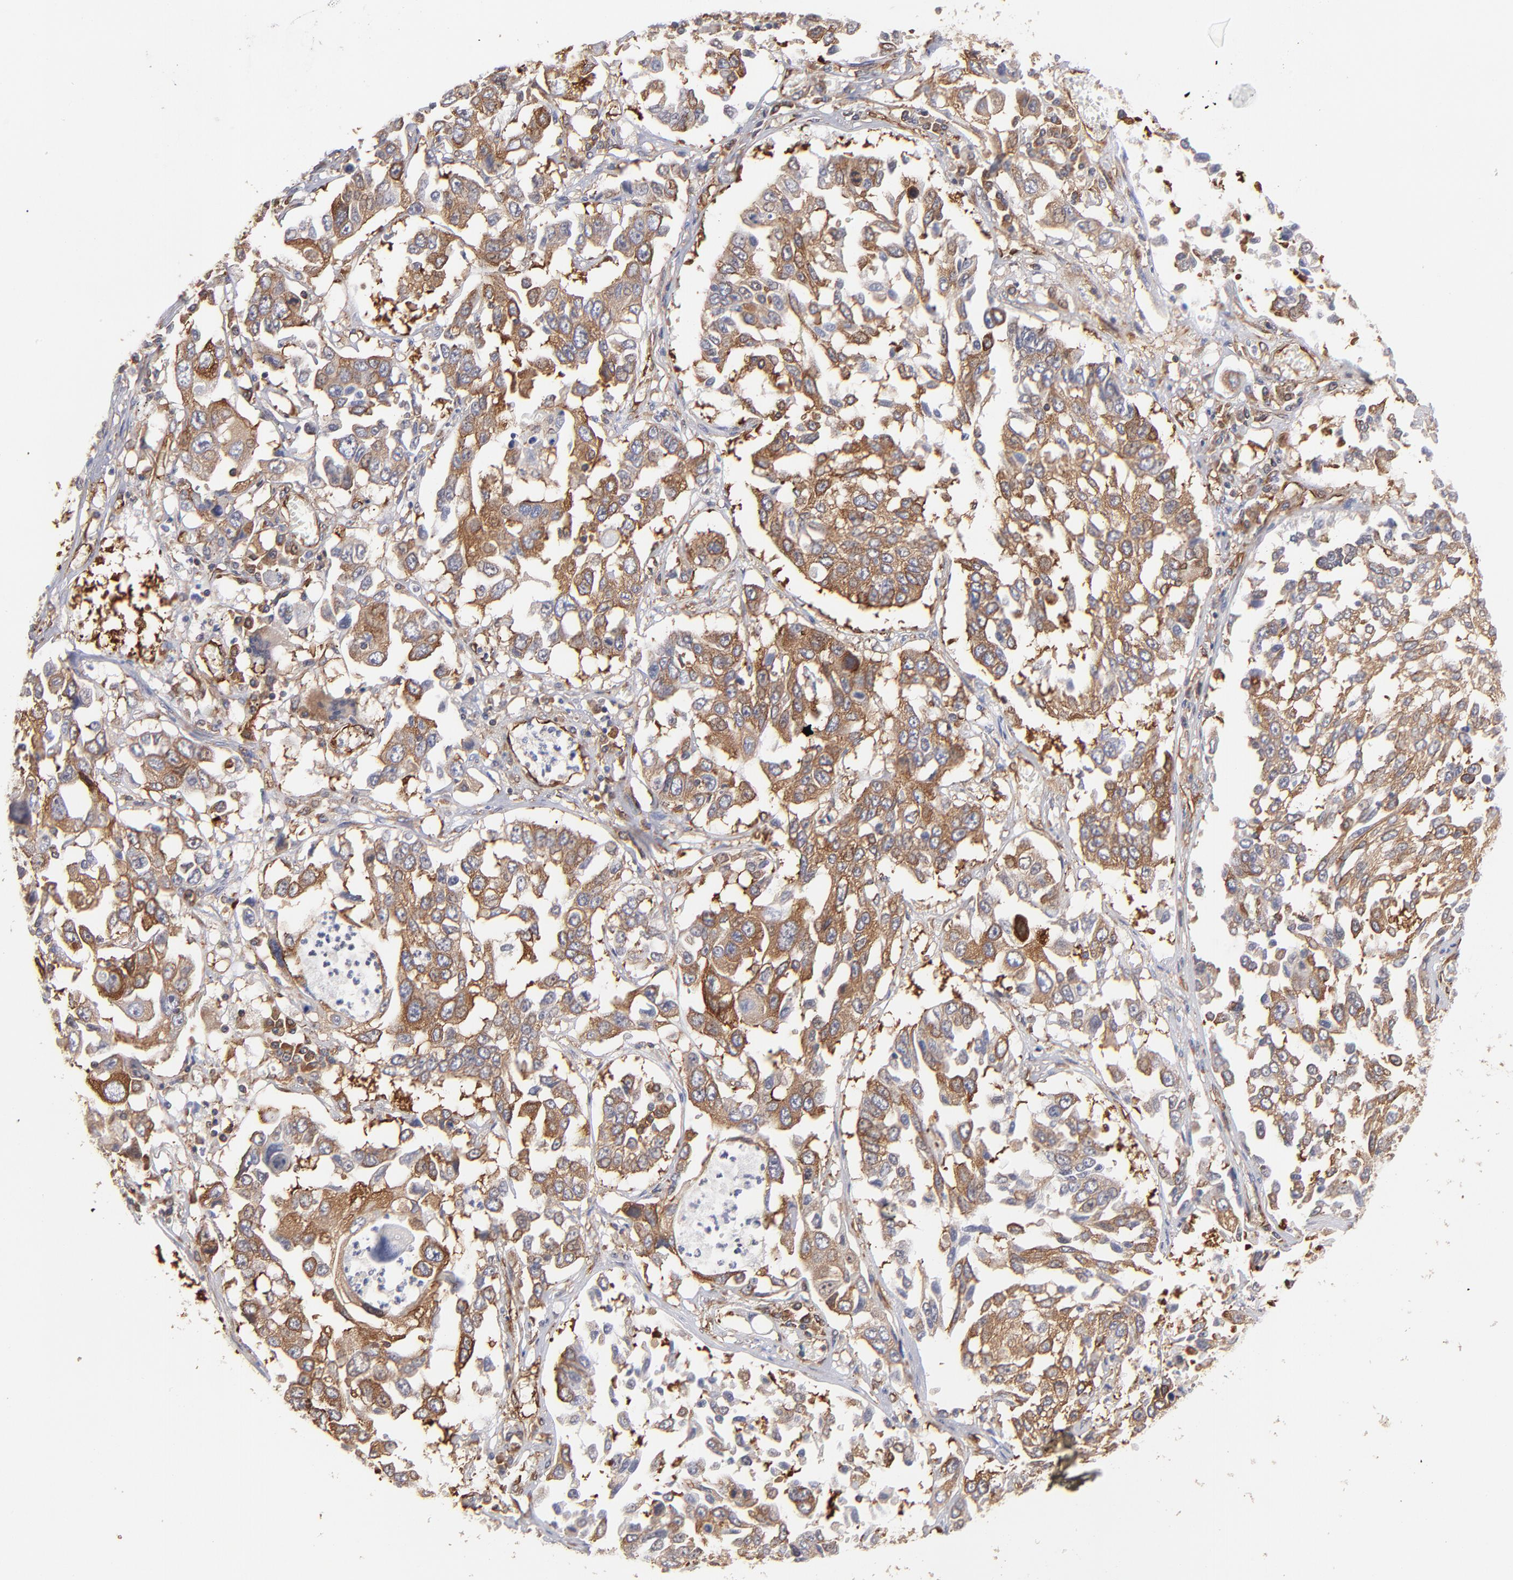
{"staining": {"intensity": "moderate", "quantity": ">75%", "location": "cytoplasmic/membranous"}, "tissue": "lung cancer", "cell_type": "Tumor cells", "image_type": "cancer", "snomed": [{"axis": "morphology", "description": "Squamous cell carcinoma, NOS"}, {"axis": "topography", "description": "Lung"}], "caption": "An image showing moderate cytoplasmic/membranous positivity in about >75% of tumor cells in lung cancer, as visualized by brown immunohistochemical staining.", "gene": "KTN1", "patient": {"sex": "male", "age": 71}}